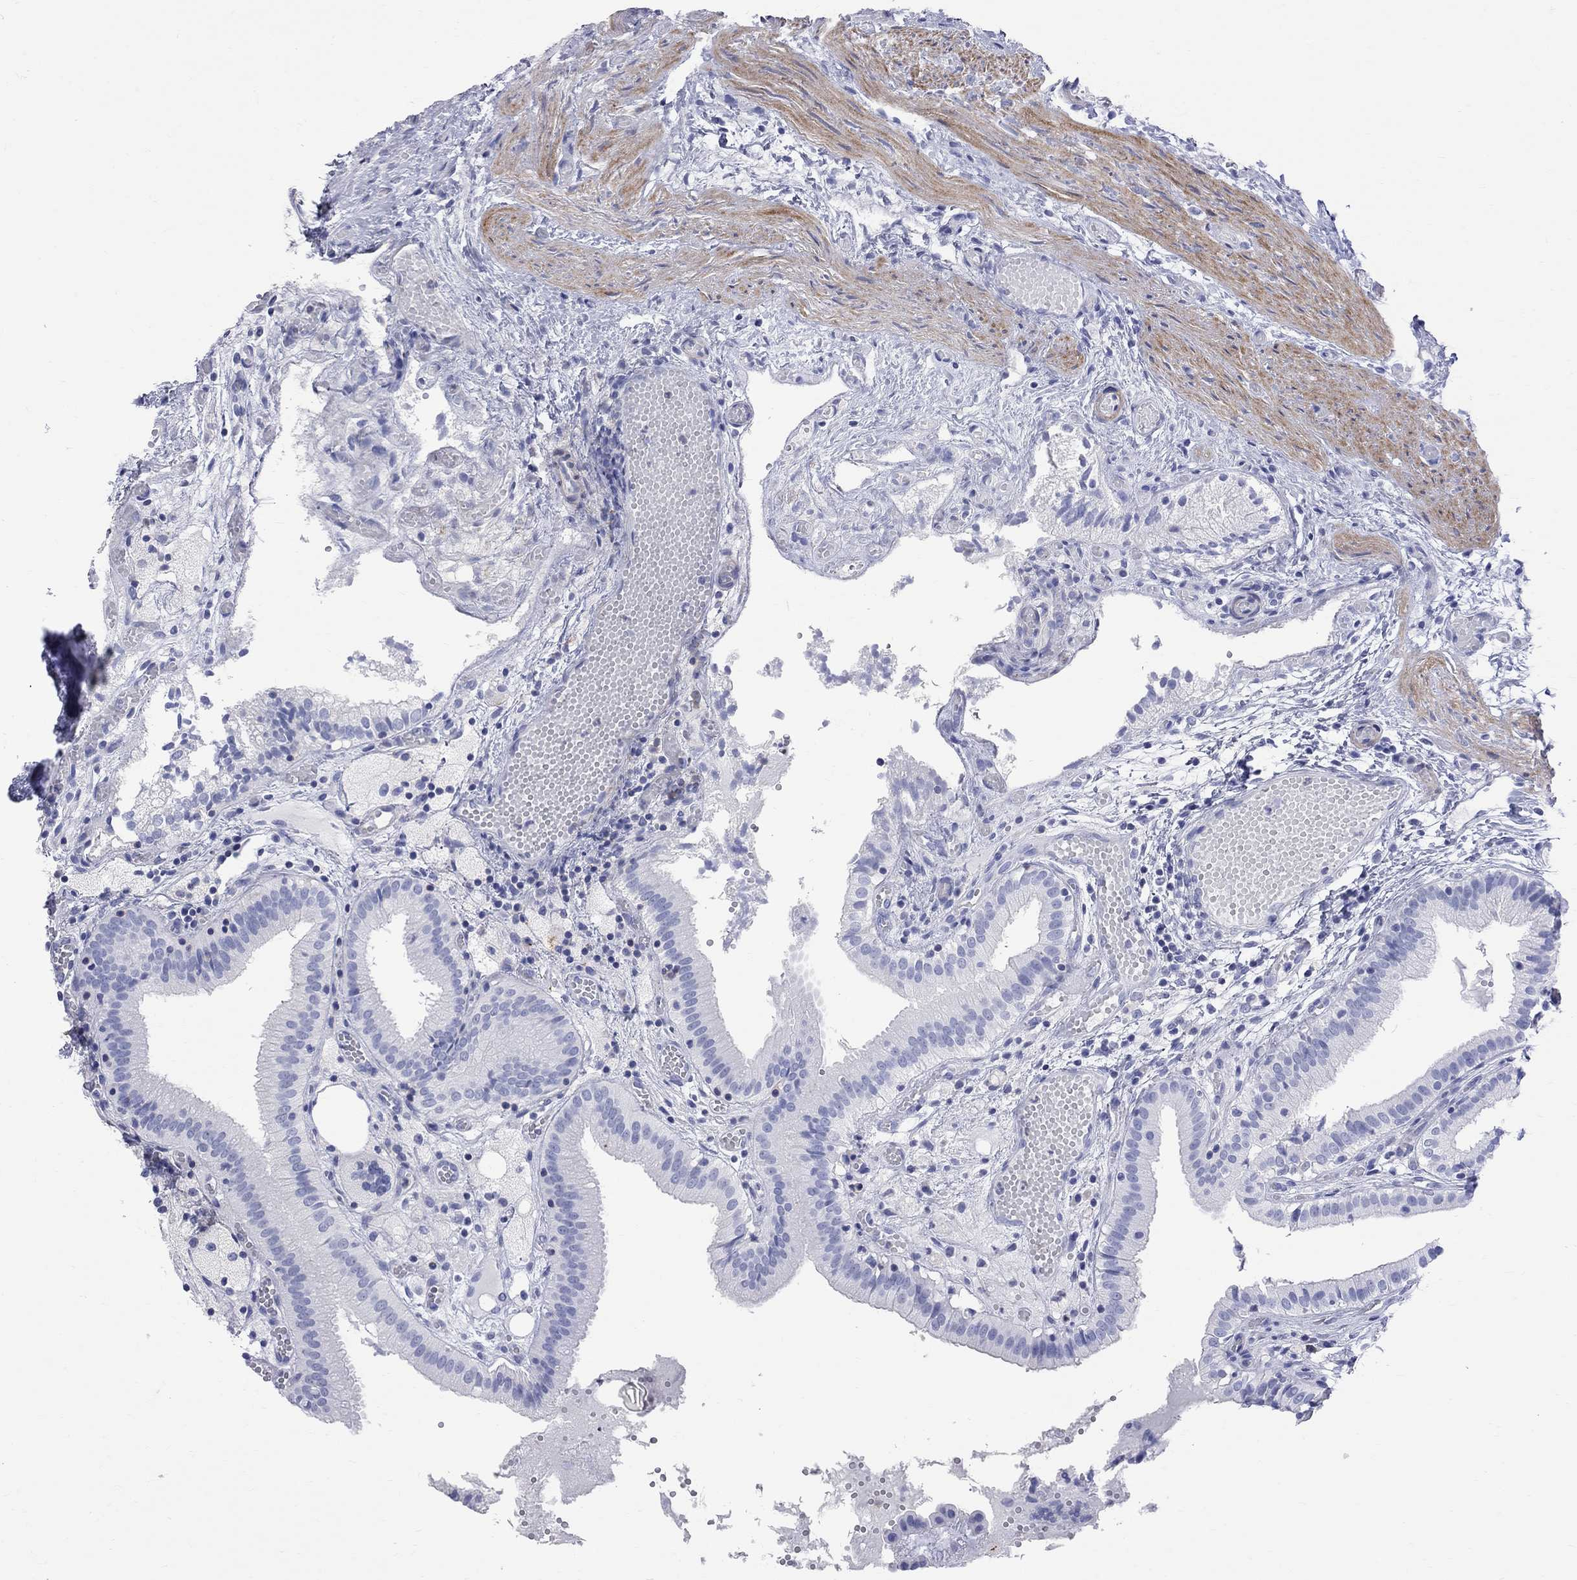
{"staining": {"intensity": "negative", "quantity": "none", "location": "none"}, "tissue": "gallbladder", "cell_type": "Glandular cells", "image_type": "normal", "snomed": [{"axis": "morphology", "description": "Normal tissue, NOS"}, {"axis": "topography", "description": "Gallbladder"}], "caption": "Immunohistochemical staining of benign human gallbladder reveals no significant positivity in glandular cells. Brightfield microscopy of immunohistochemistry stained with DAB (3,3'-diaminobenzidine) (brown) and hematoxylin (blue), captured at high magnification.", "gene": "S100A3", "patient": {"sex": "female", "age": 24}}